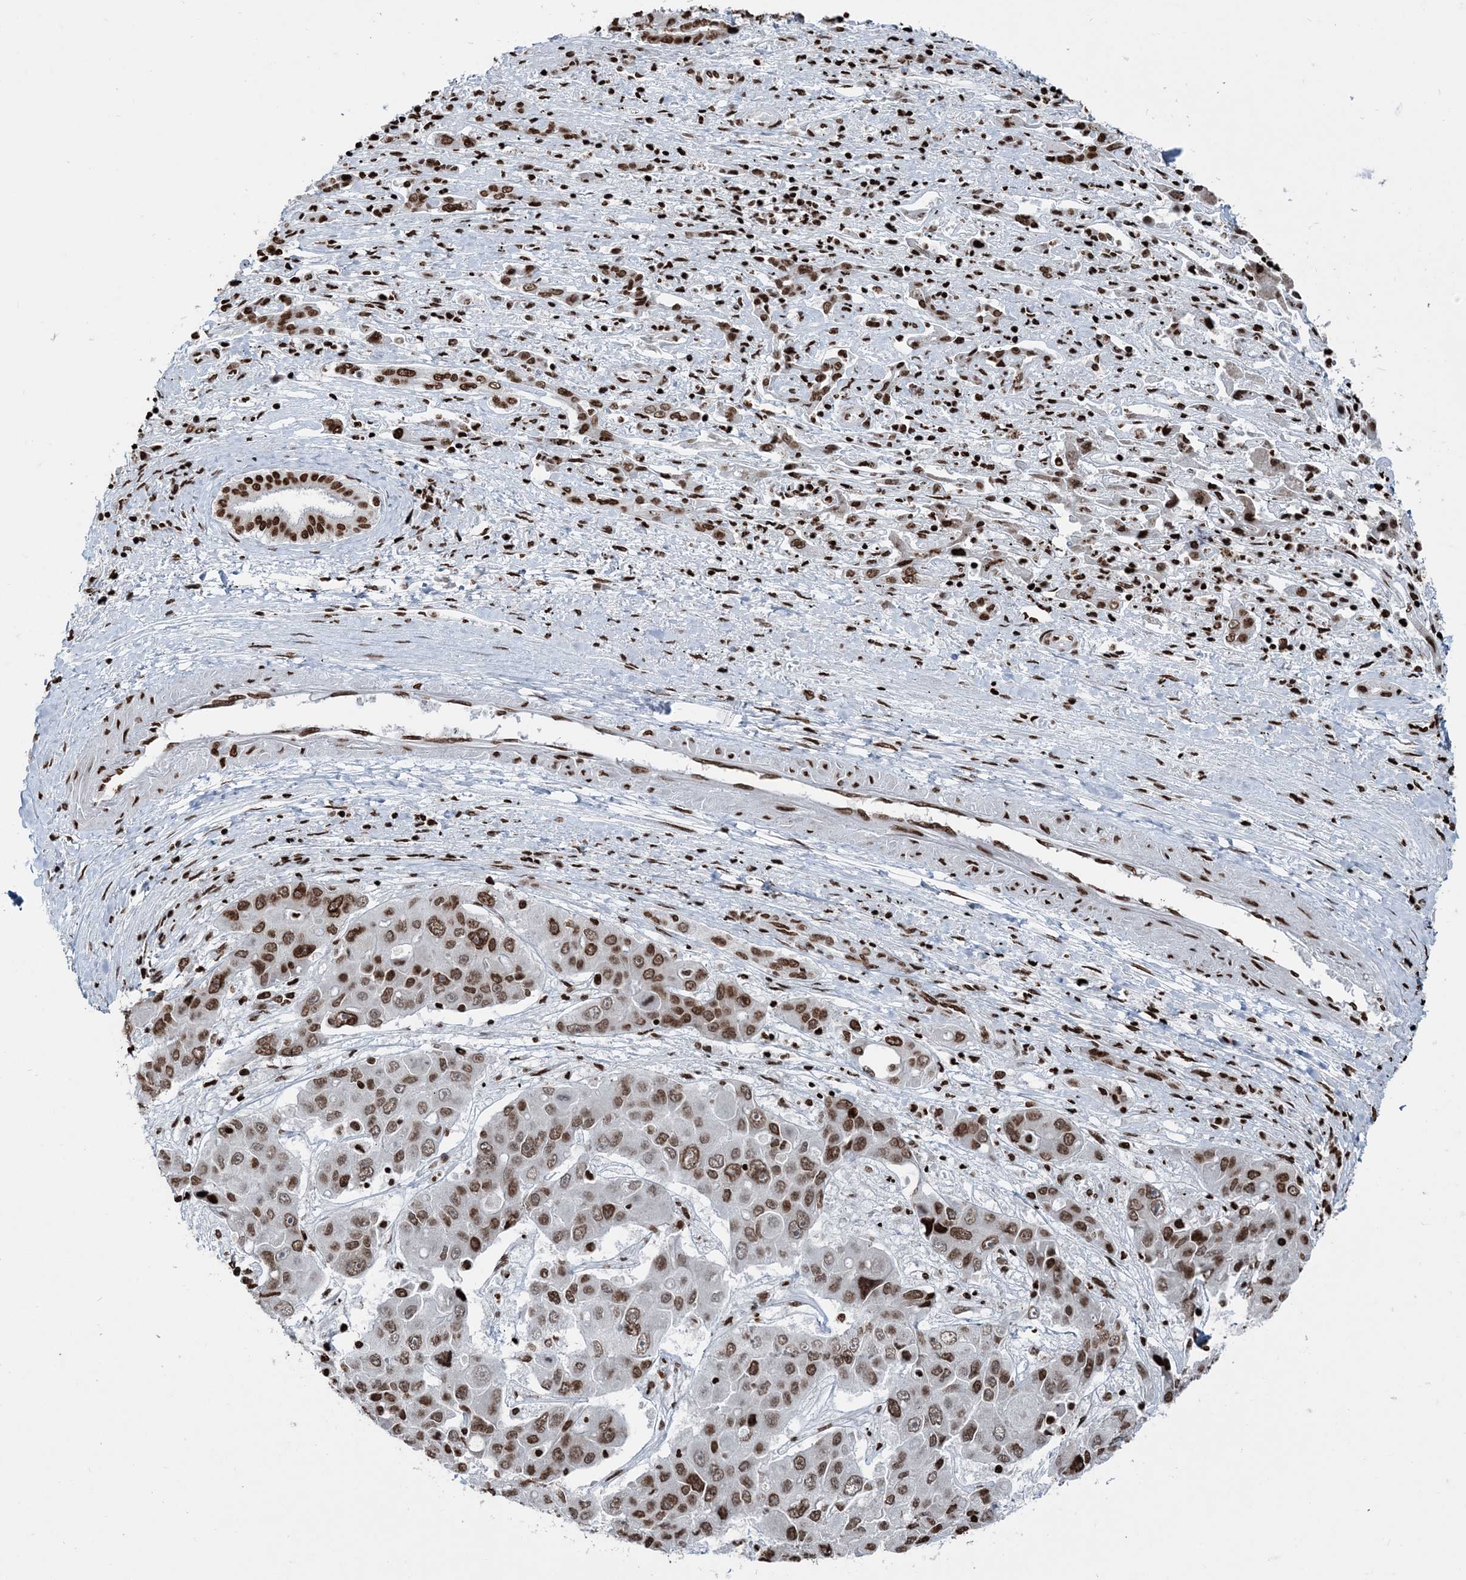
{"staining": {"intensity": "moderate", "quantity": ">75%", "location": "nuclear"}, "tissue": "liver cancer", "cell_type": "Tumor cells", "image_type": "cancer", "snomed": [{"axis": "morphology", "description": "Cholangiocarcinoma"}, {"axis": "topography", "description": "Liver"}], "caption": "A photomicrograph of human liver cholangiocarcinoma stained for a protein demonstrates moderate nuclear brown staining in tumor cells. (DAB IHC with brightfield microscopy, high magnification).", "gene": "H3-3B", "patient": {"sex": "male", "age": 67}}